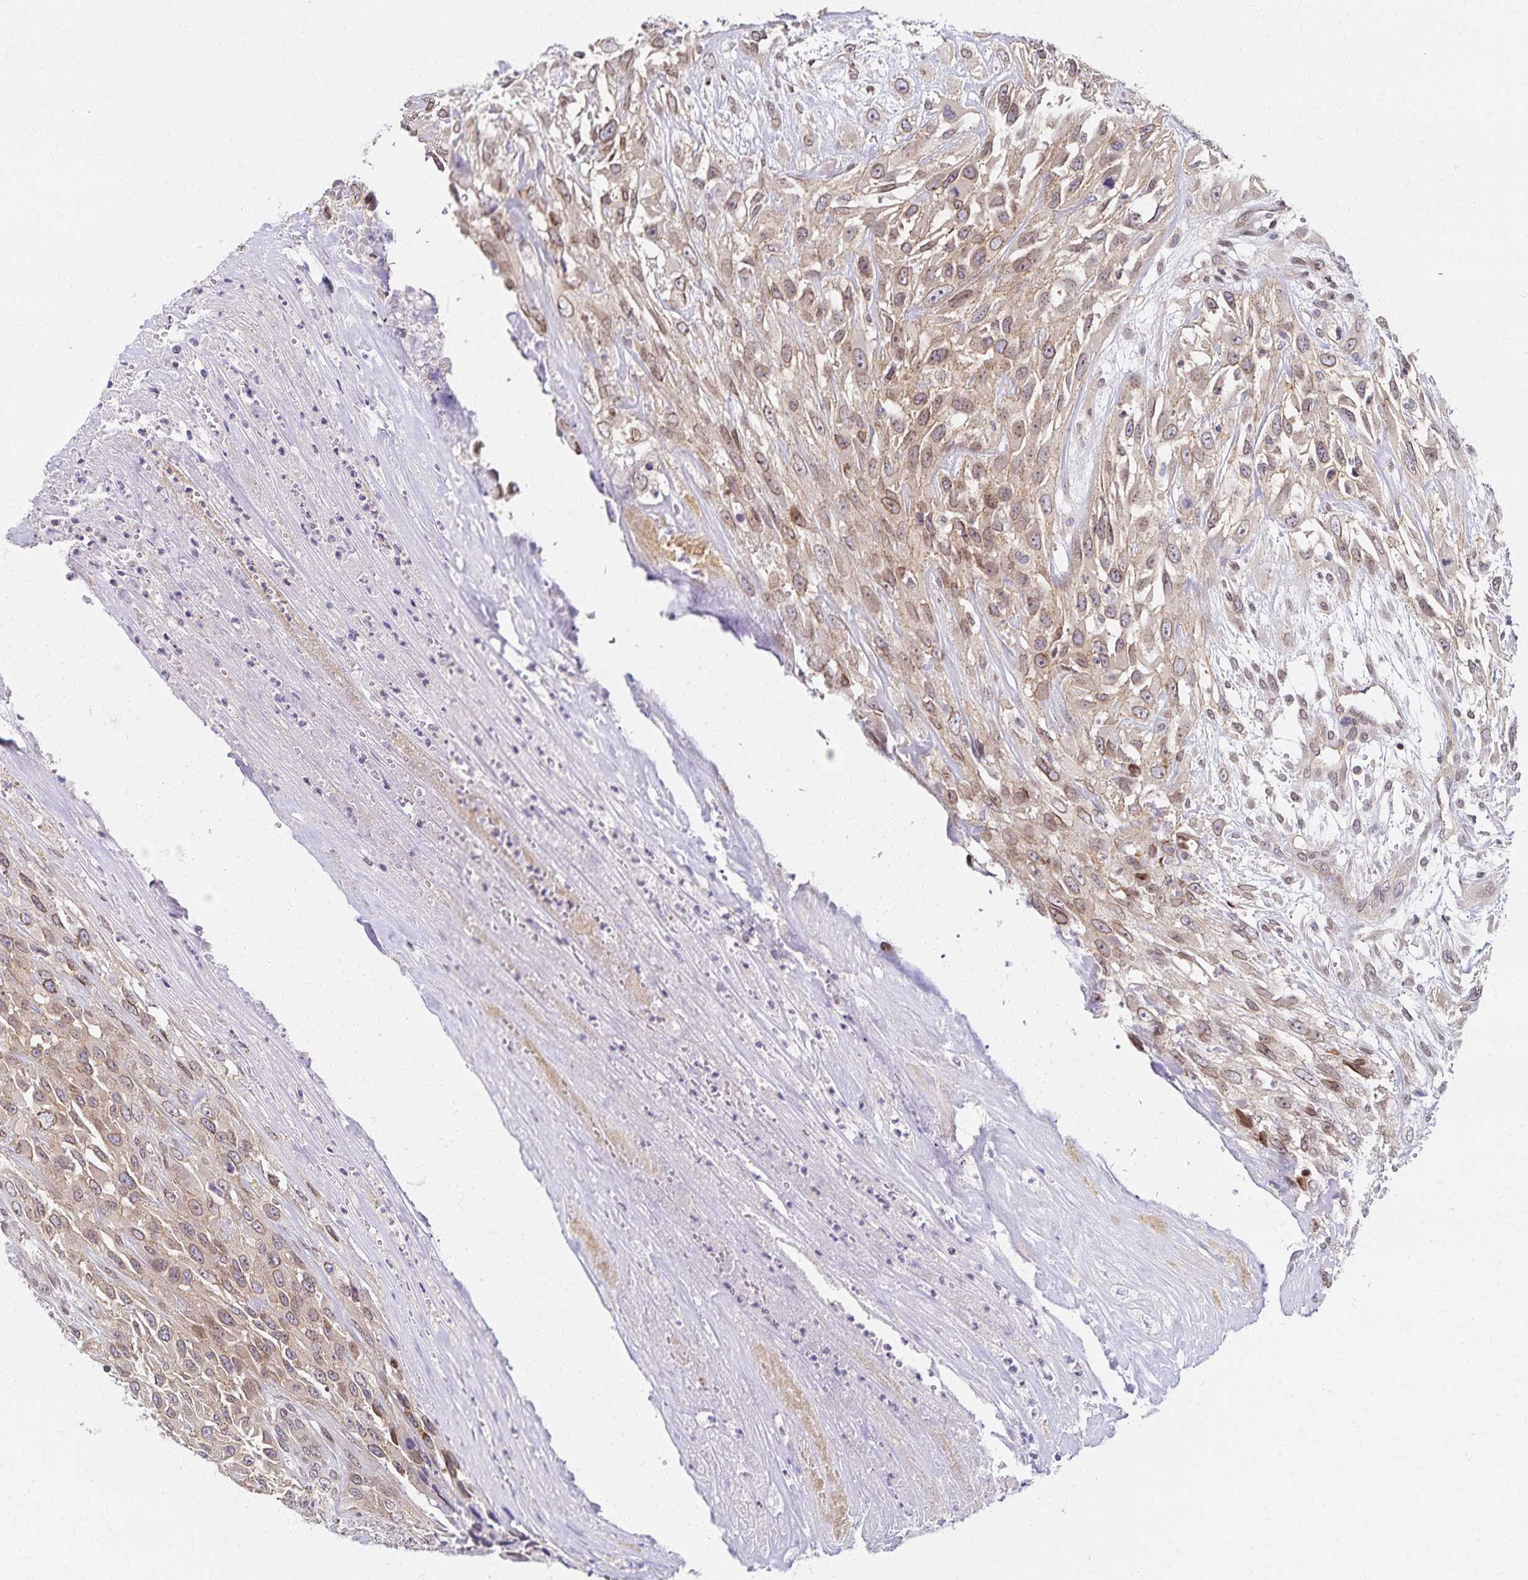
{"staining": {"intensity": "weak", "quantity": "25%-75%", "location": "cytoplasmic/membranous,nuclear"}, "tissue": "urothelial cancer", "cell_type": "Tumor cells", "image_type": "cancer", "snomed": [{"axis": "morphology", "description": "Urothelial carcinoma, High grade"}, {"axis": "topography", "description": "Urinary bladder"}], "caption": "High-grade urothelial carcinoma was stained to show a protein in brown. There is low levels of weak cytoplasmic/membranous and nuclear expression in approximately 25%-75% of tumor cells.", "gene": "RAB9B", "patient": {"sex": "male", "age": 67}}